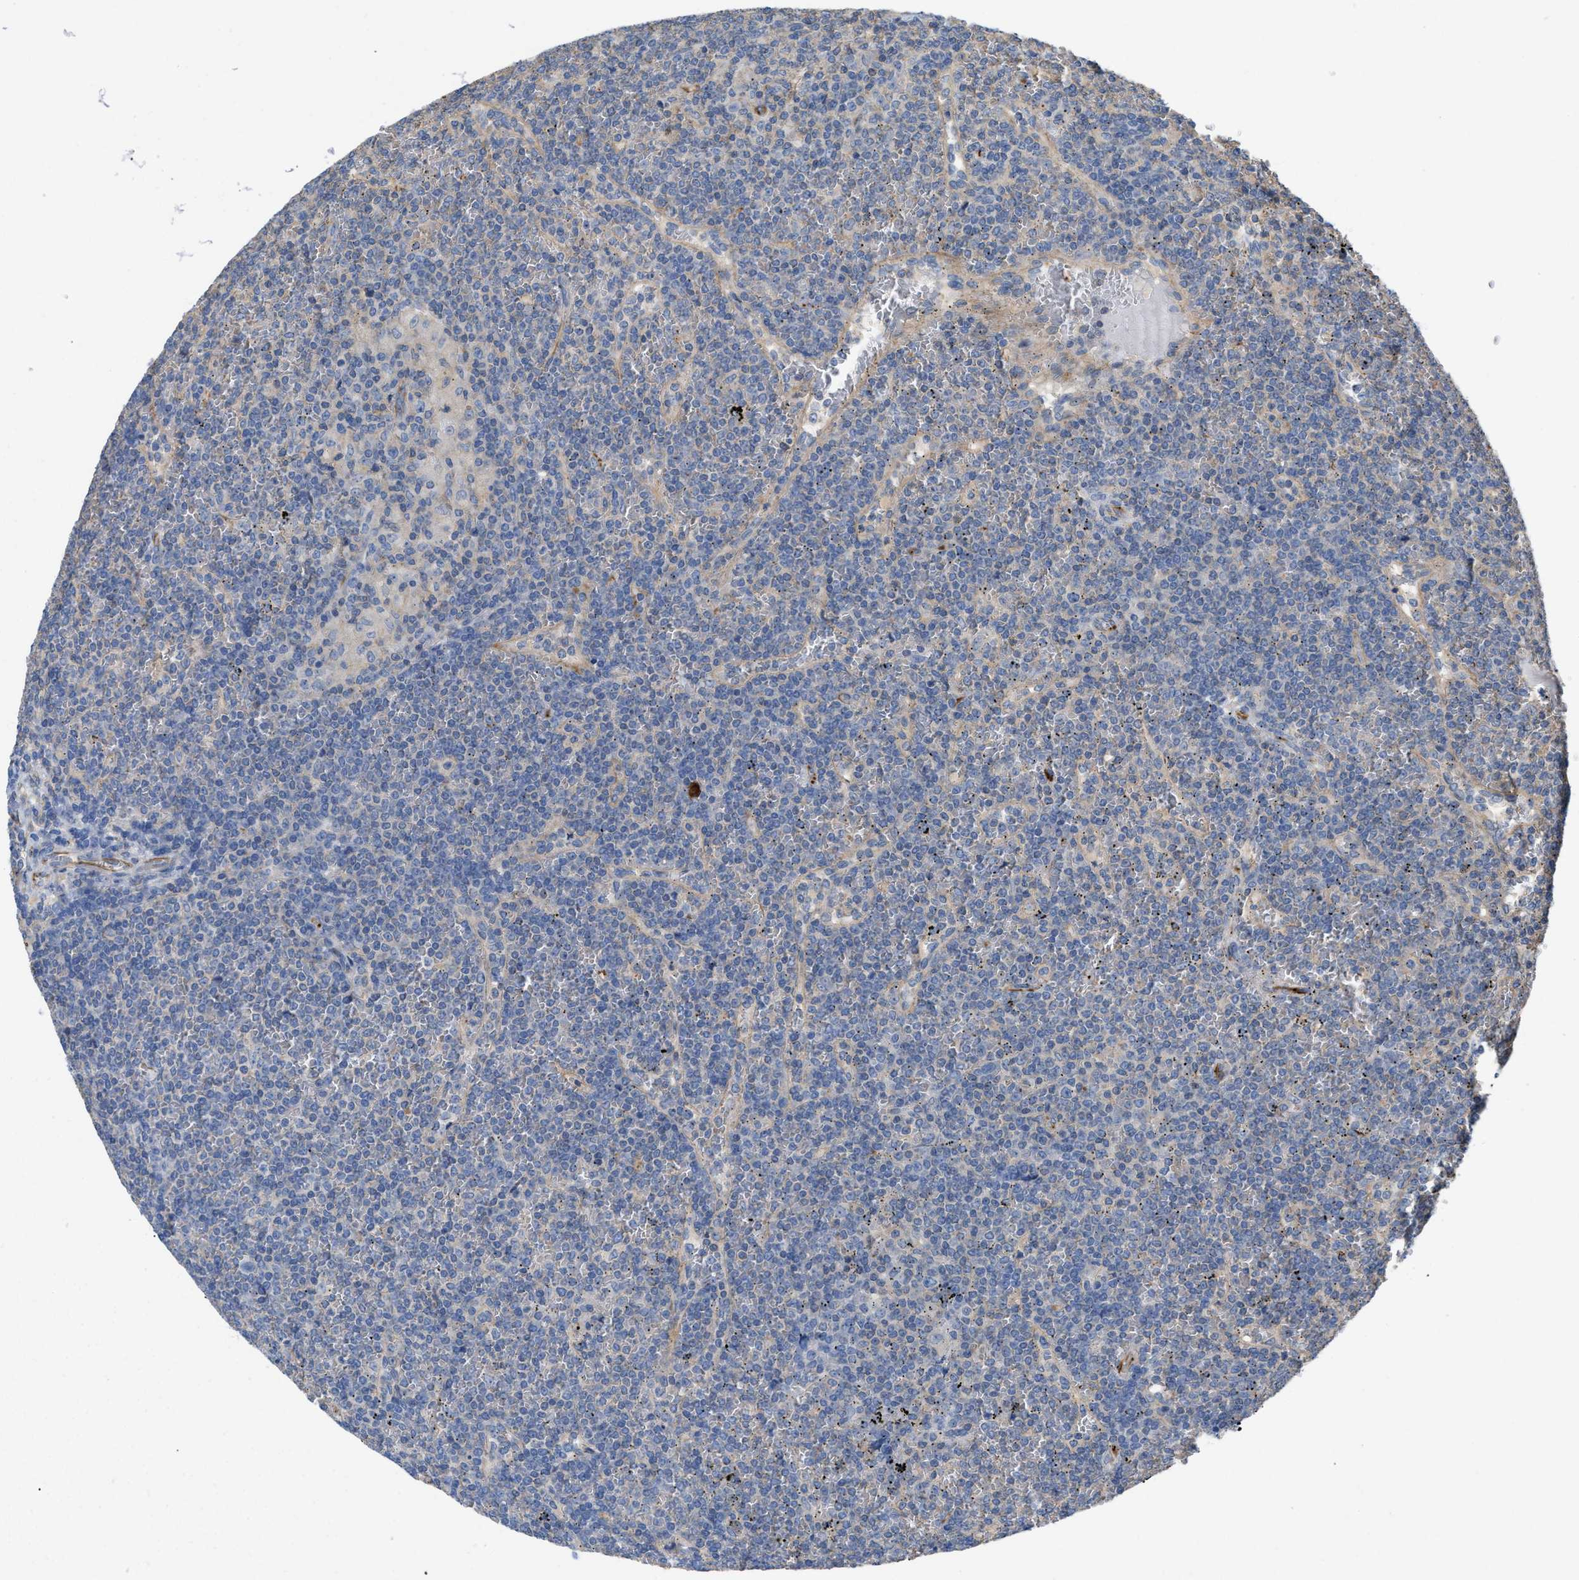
{"staining": {"intensity": "negative", "quantity": "none", "location": "none"}, "tissue": "lymphoma", "cell_type": "Tumor cells", "image_type": "cancer", "snomed": [{"axis": "morphology", "description": "Malignant lymphoma, non-Hodgkin's type, Low grade"}, {"axis": "topography", "description": "Spleen"}], "caption": "Immunohistochemistry (IHC) photomicrograph of neoplastic tissue: human lymphoma stained with DAB (3,3'-diaminobenzidine) shows no significant protein staining in tumor cells.", "gene": "TMEM131", "patient": {"sex": "female", "age": 19}}